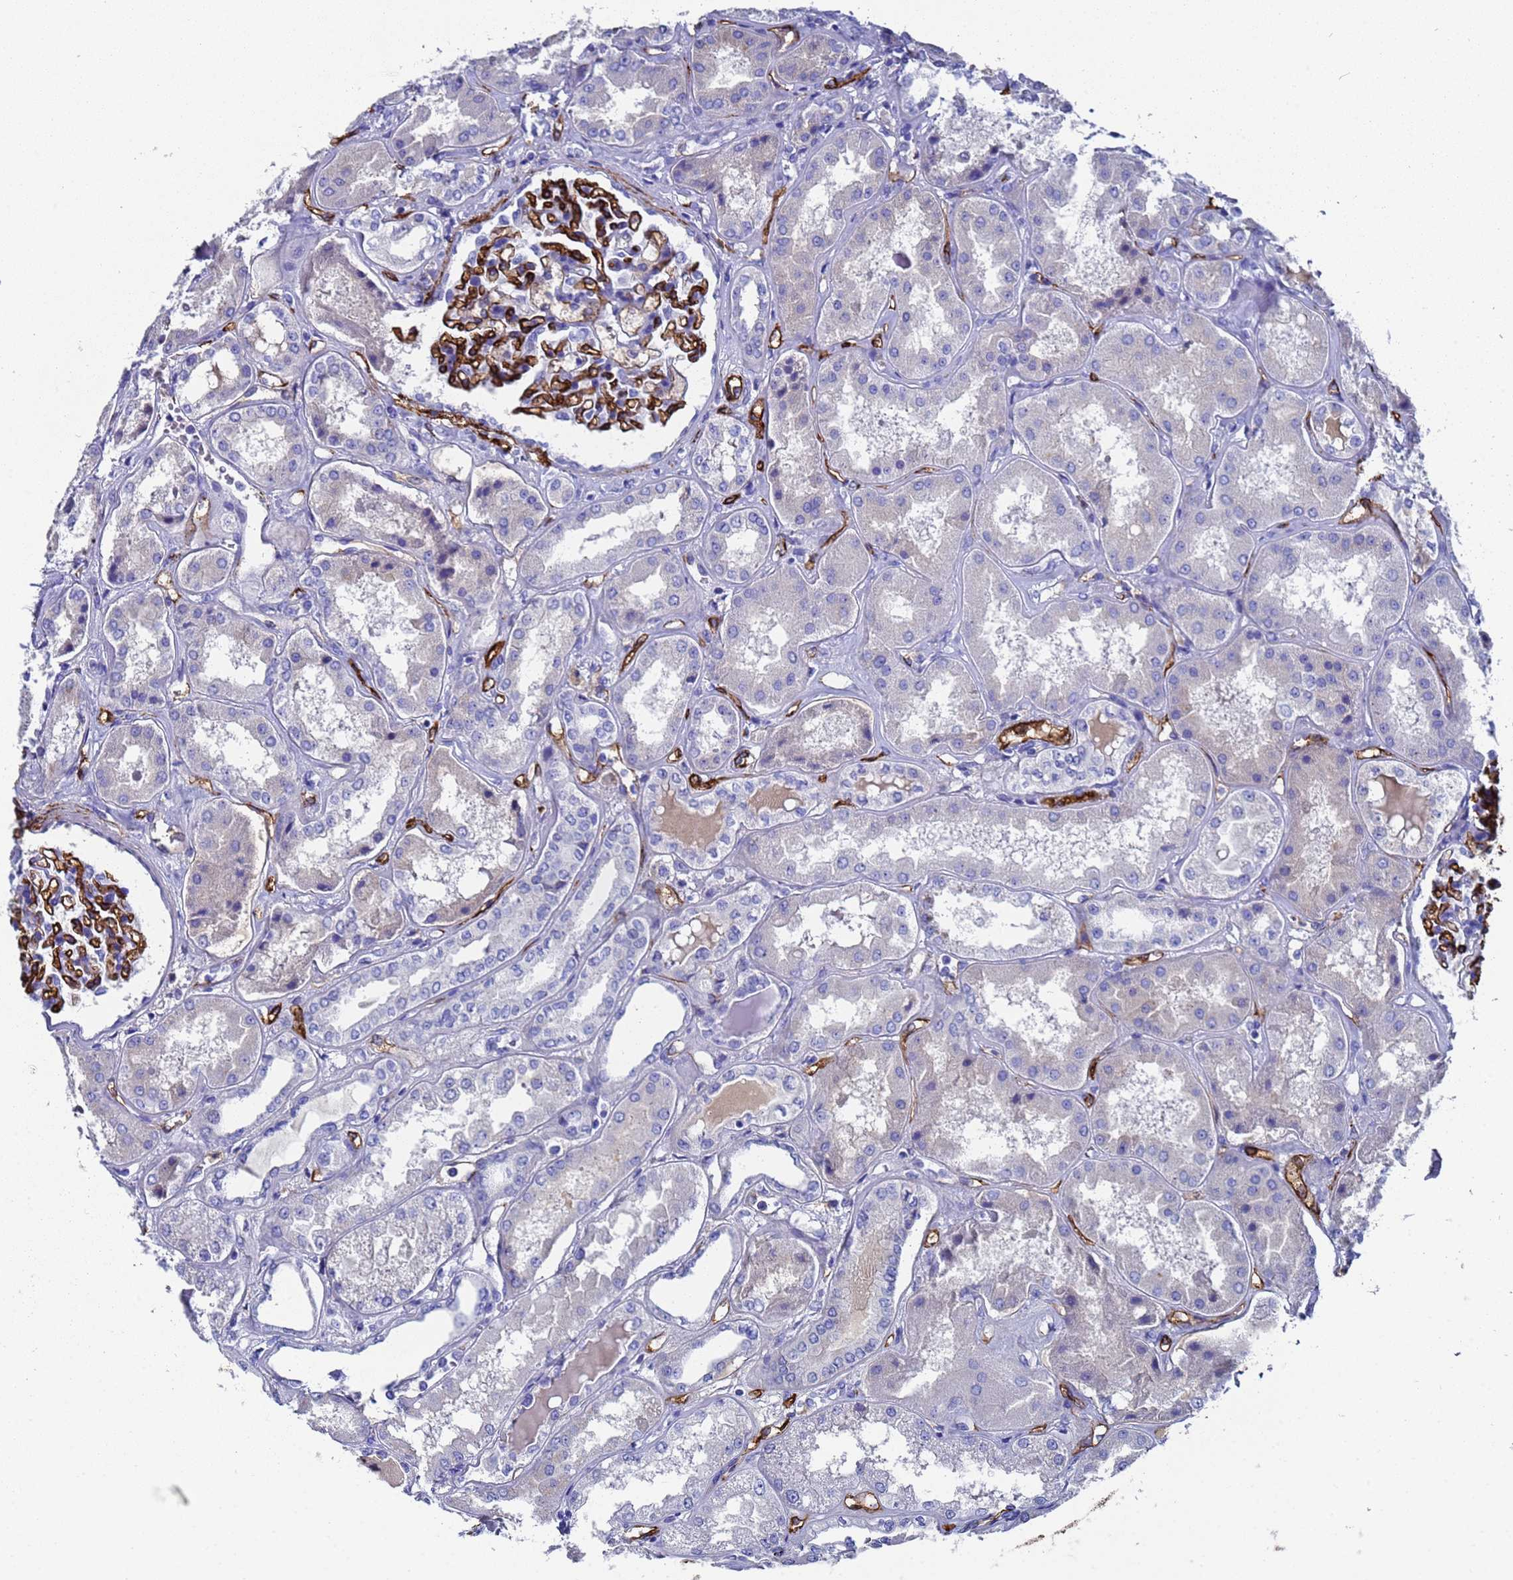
{"staining": {"intensity": "strong", "quantity": "25%-75%", "location": "cytoplasmic/membranous"}, "tissue": "kidney", "cell_type": "Cells in glomeruli", "image_type": "normal", "snomed": [{"axis": "morphology", "description": "Normal tissue, NOS"}, {"axis": "topography", "description": "Kidney"}], "caption": "IHC of unremarkable kidney exhibits high levels of strong cytoplasmic/membranous staining in approximately 25%-75% of cells in glomeruli. (DAB (3,3'-diaminobenzidine) = brown stain, brightfield microscopy at high magnification).", "gene": "ADIPOQ", "patient": {"sex": "female", "age": 56}}